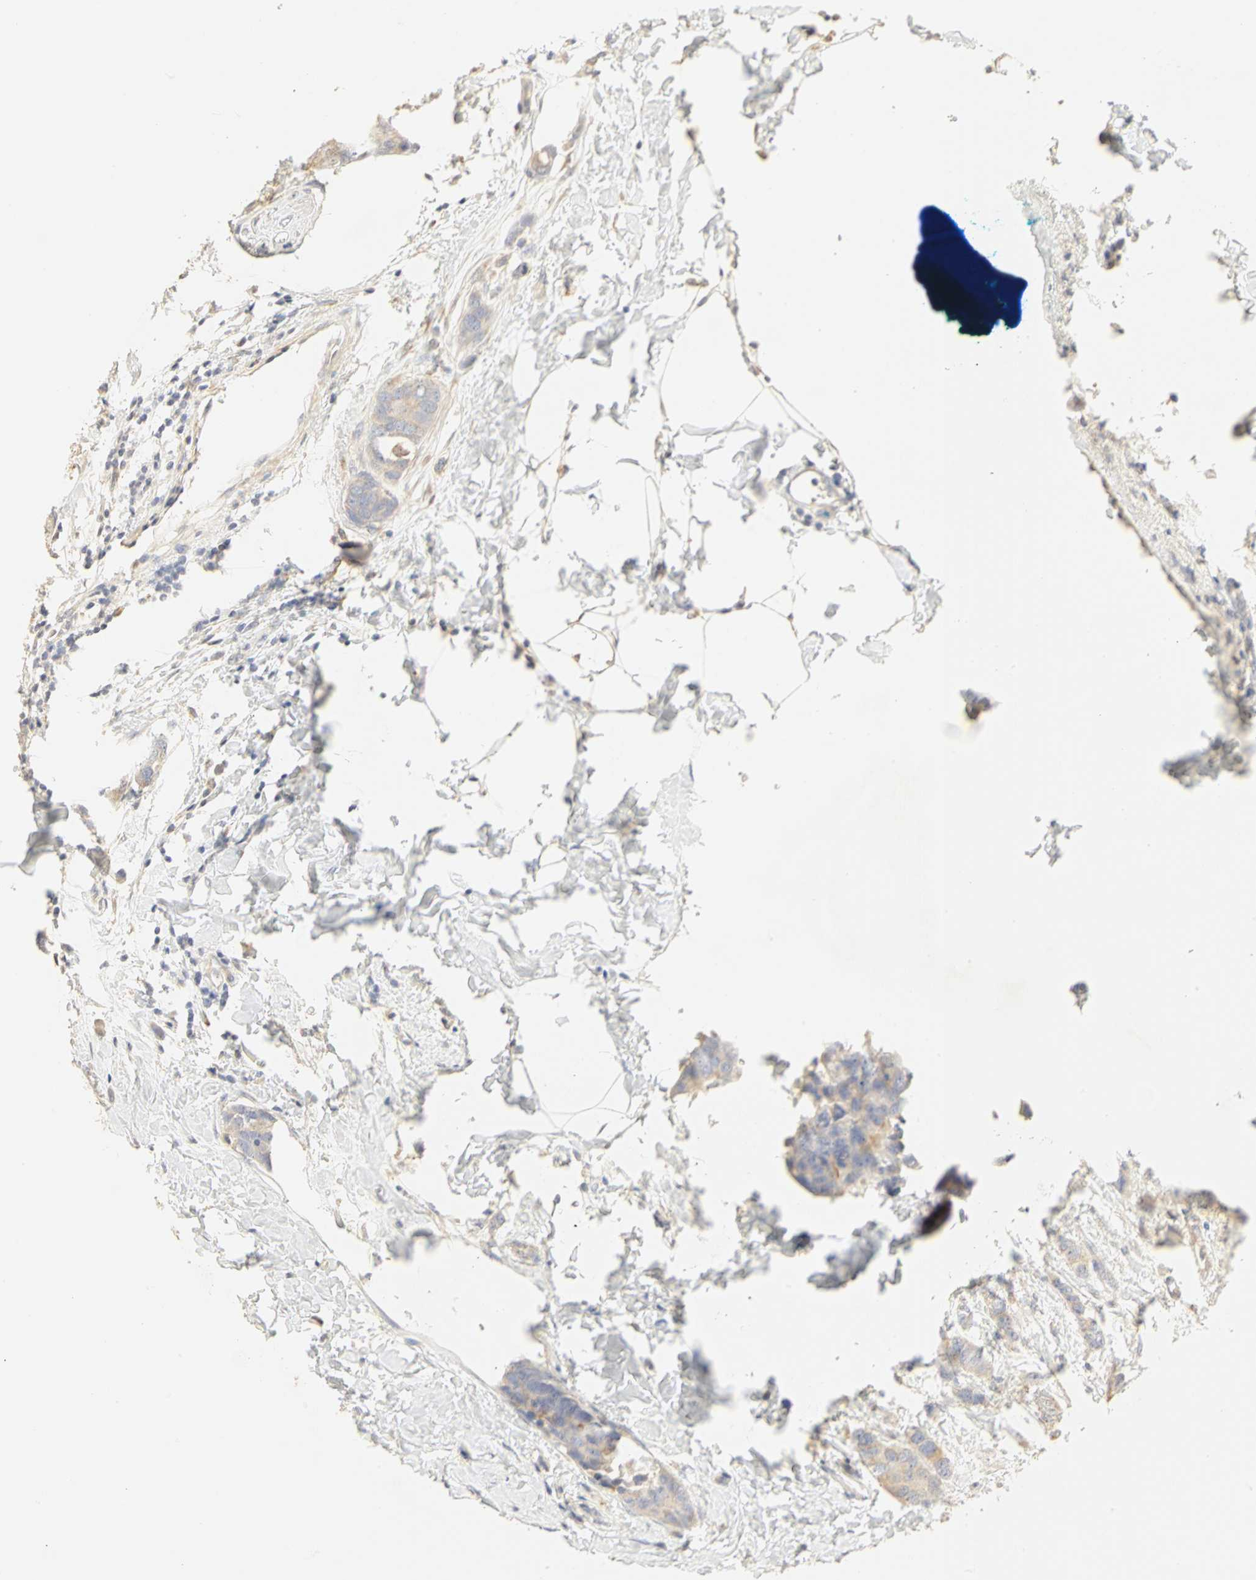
{"staining": {"intensity": "weak", "quantity": ">75%", "location": "cytoplasmic/membranous"}, "tissue": "breast cancer", "cell_type": "Tumor cells", "image_type": "cancer", "snomed": [{"axis": "morphology", "description": "Normal tissue, NOS"}, {"axis": "morphology", "description": "Duct carcinoma"}, {"axis": "topography", "description": "Breast"}], "caption": "An image of breast infiltrating ductal carcinoma stained for a protein shows weak cytoplasmic/membranous brown staining in tumor cells.", "gene": "GNRH2", "patient": {"sex": "female", "age": 50}}